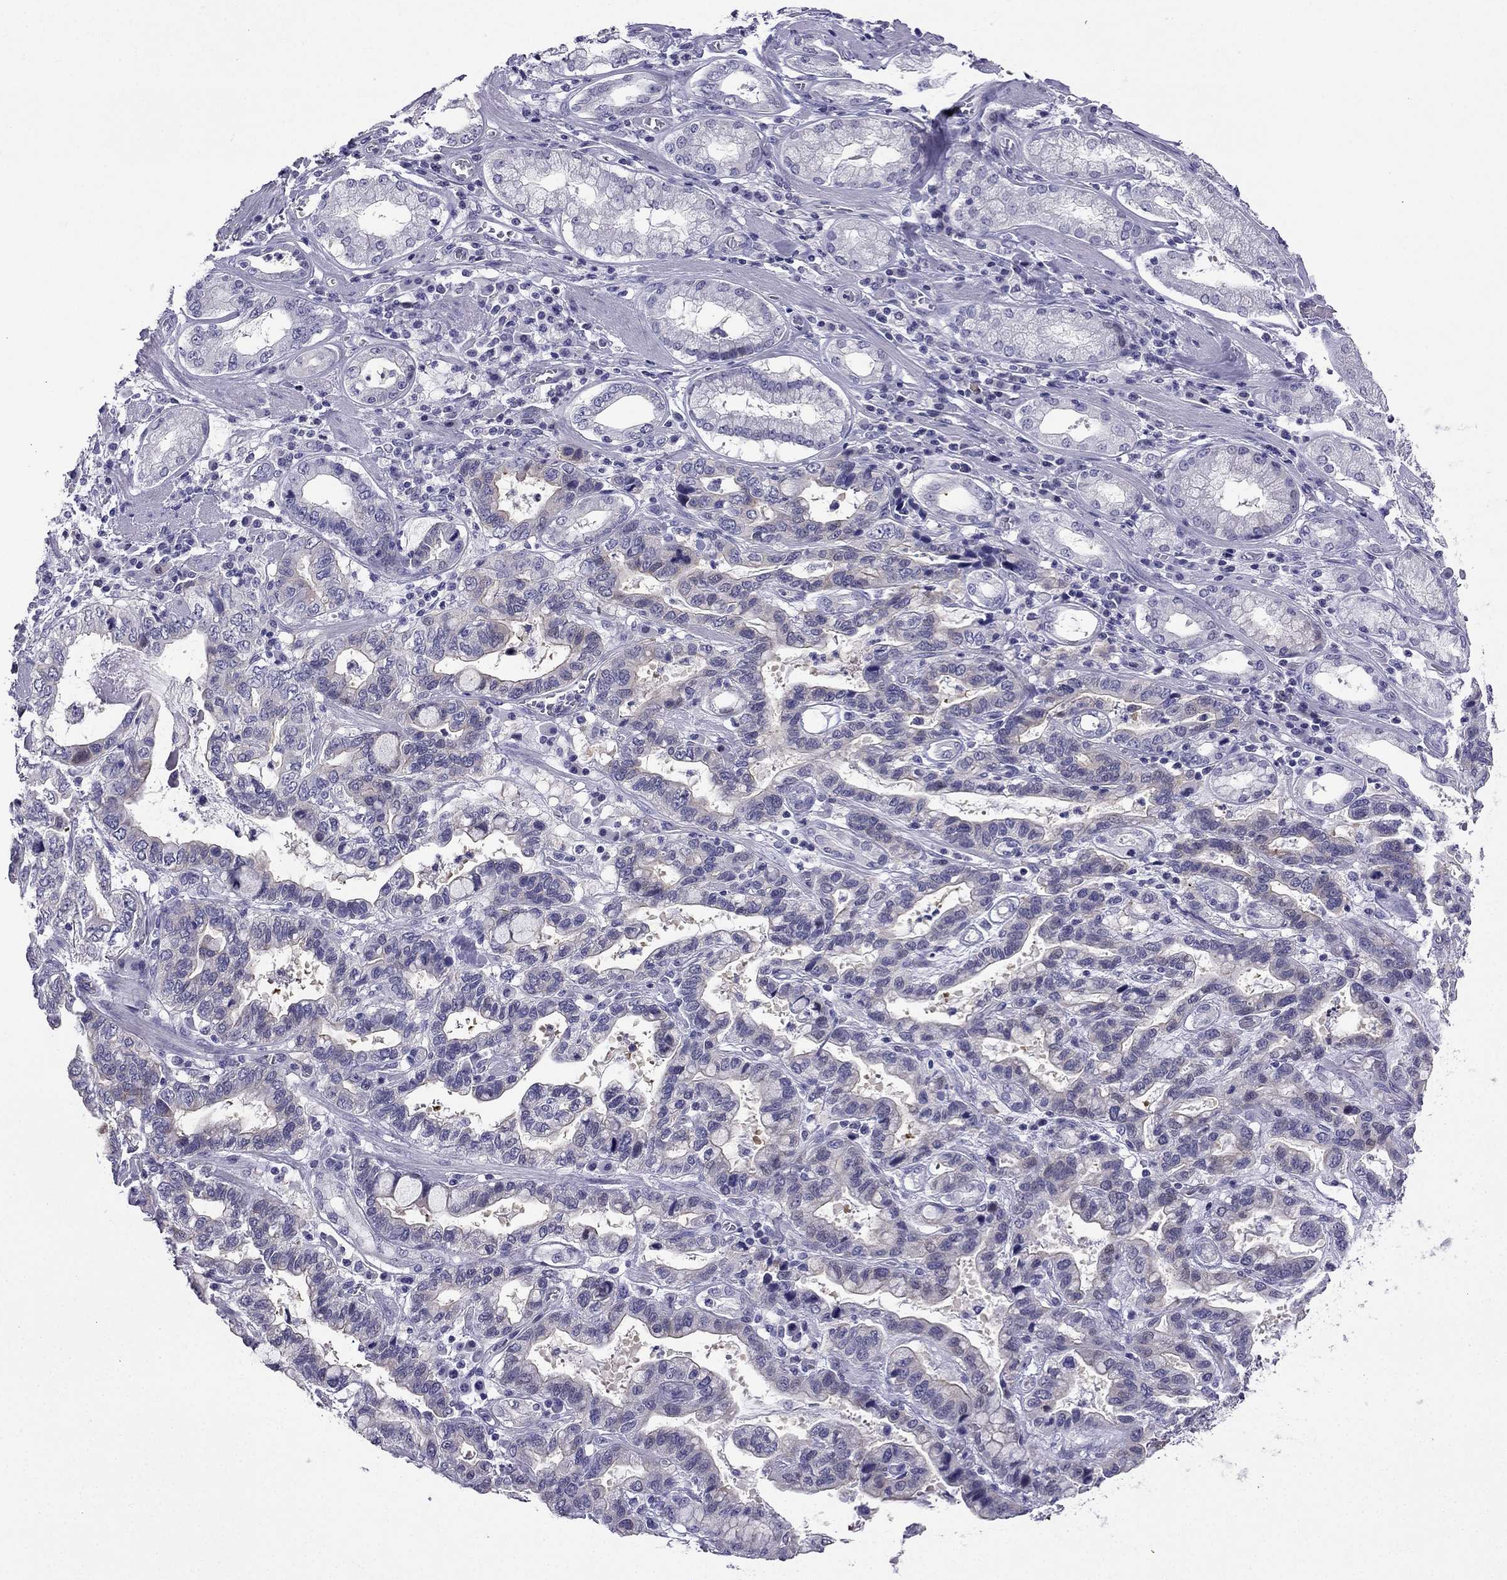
{"staining": {"intensity": "negative", "quantity": "none", "location": "none"}, "tissue": "stomach cancer", "cell_type": "Tumor cells", "image_type": "cancer", "snomed": [{"axis": "morphology", "description": "Adenocarcinoma, NOS"}, {"axis": "topography", "description": "Stomach, lower"}], "caption": "High magnification brightfield microscopy of stomach cancer (adenocarcinoma) stained with DAB (brown) and counterstained with hematoxylin (blue): tumor cells show no significant positivity.", "gene": "KCNJ10", "patient": {"sex": "female", "age": 76}}